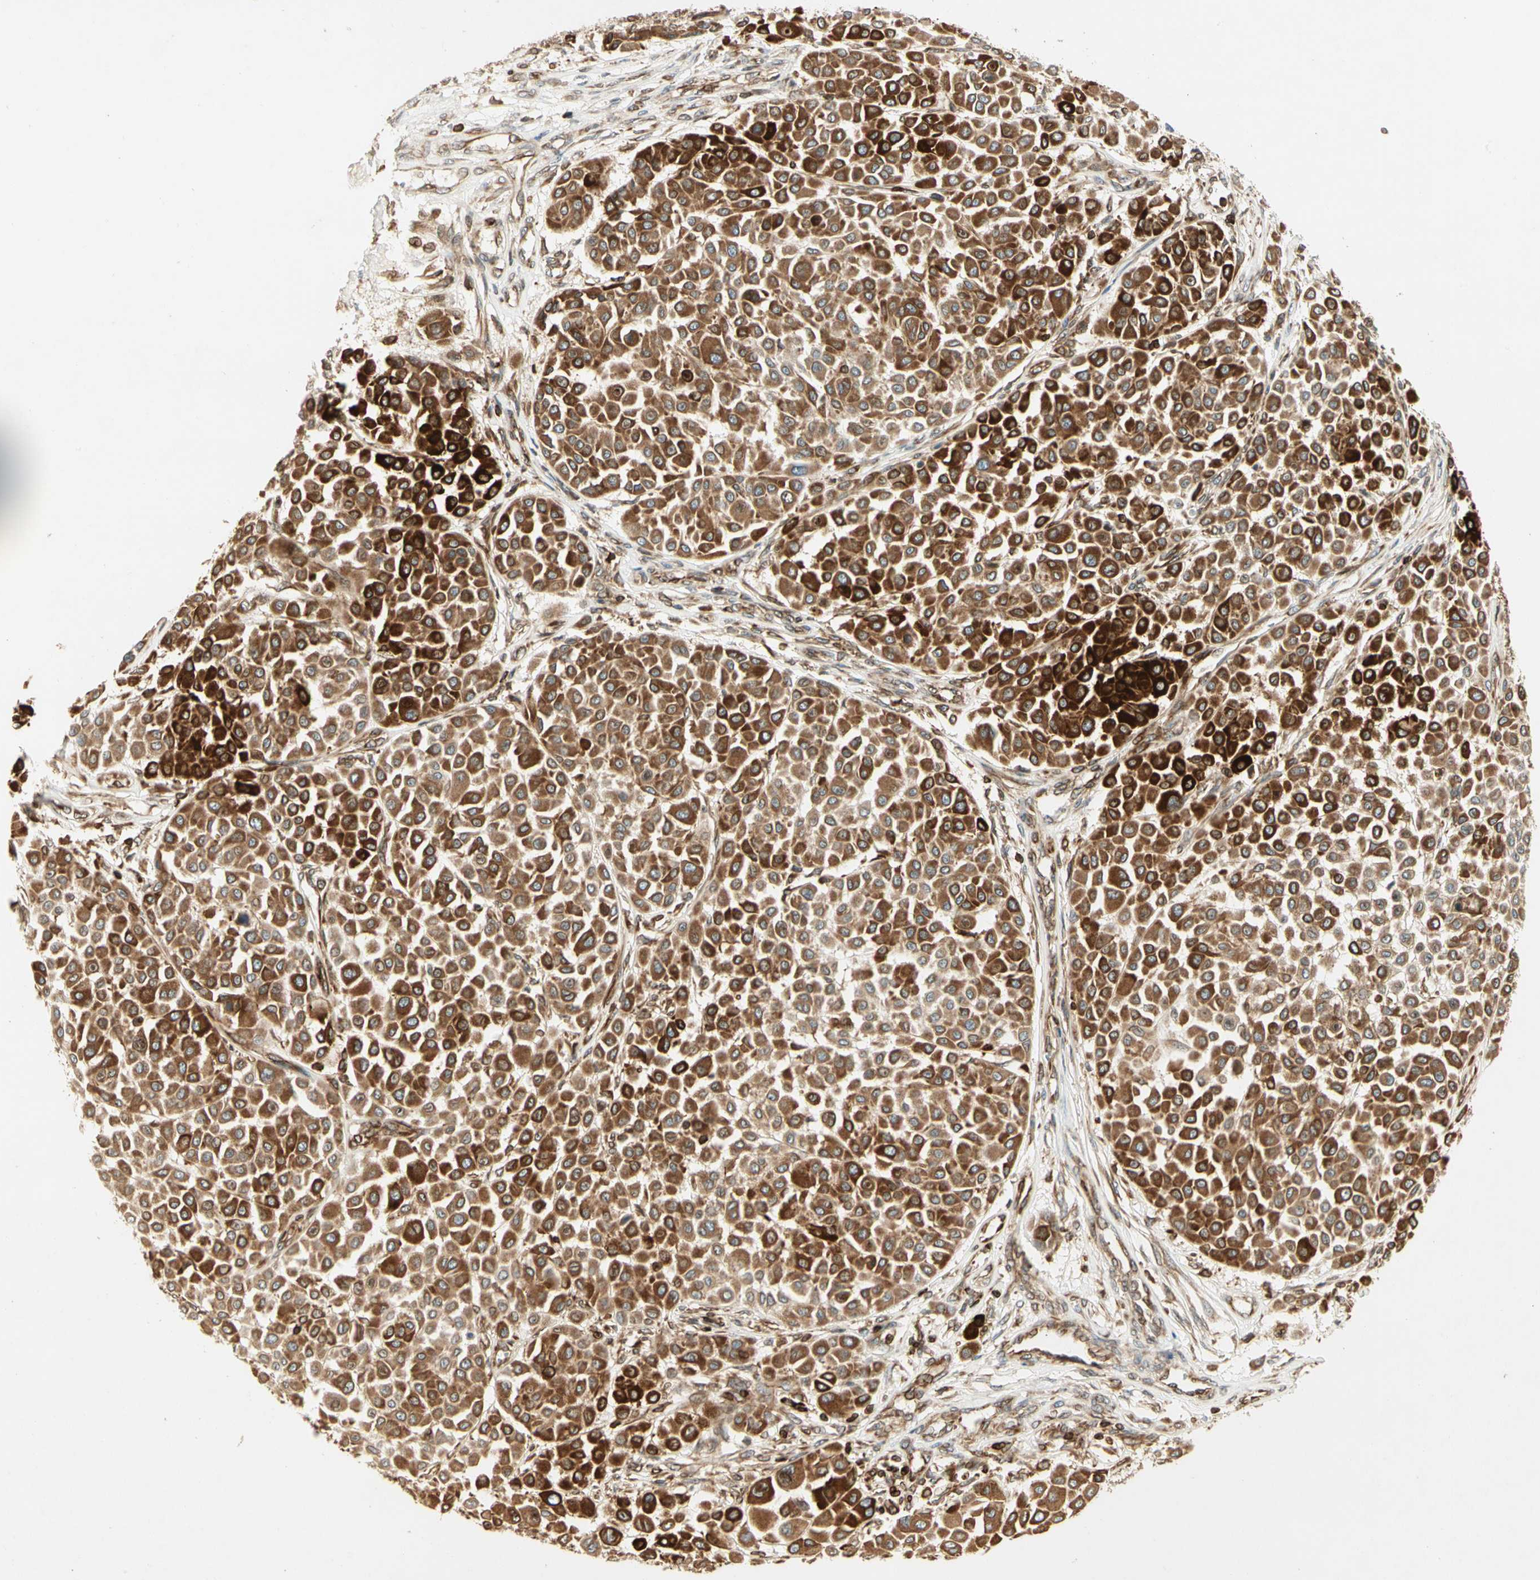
{"staining": {"intensity": "strong", "quantity": ">75%", "location": "cytoplasmic/membranous"}, "tissue": "melanoma", "cell_type": "Tumor cells", "image_type": "cancer", "snomed": [{"axis": "morphology", "description": "Malignant melanoma, Metastatic site"}, {"axis": "topography", "description": "Soft tissue"}], "caption": "Immunohistochemistry image of neoplastic tissue: melanoma stained using immunohistochemistry (IHC) exhibits high levels of strong protein expression localized specifically in the cytoplasmic/membranous of tumor cells, appearing as a cytoplasmic/membranous brown color.", "gene": "TAPBP", "patient": {"sex": "male", "age": 41}}